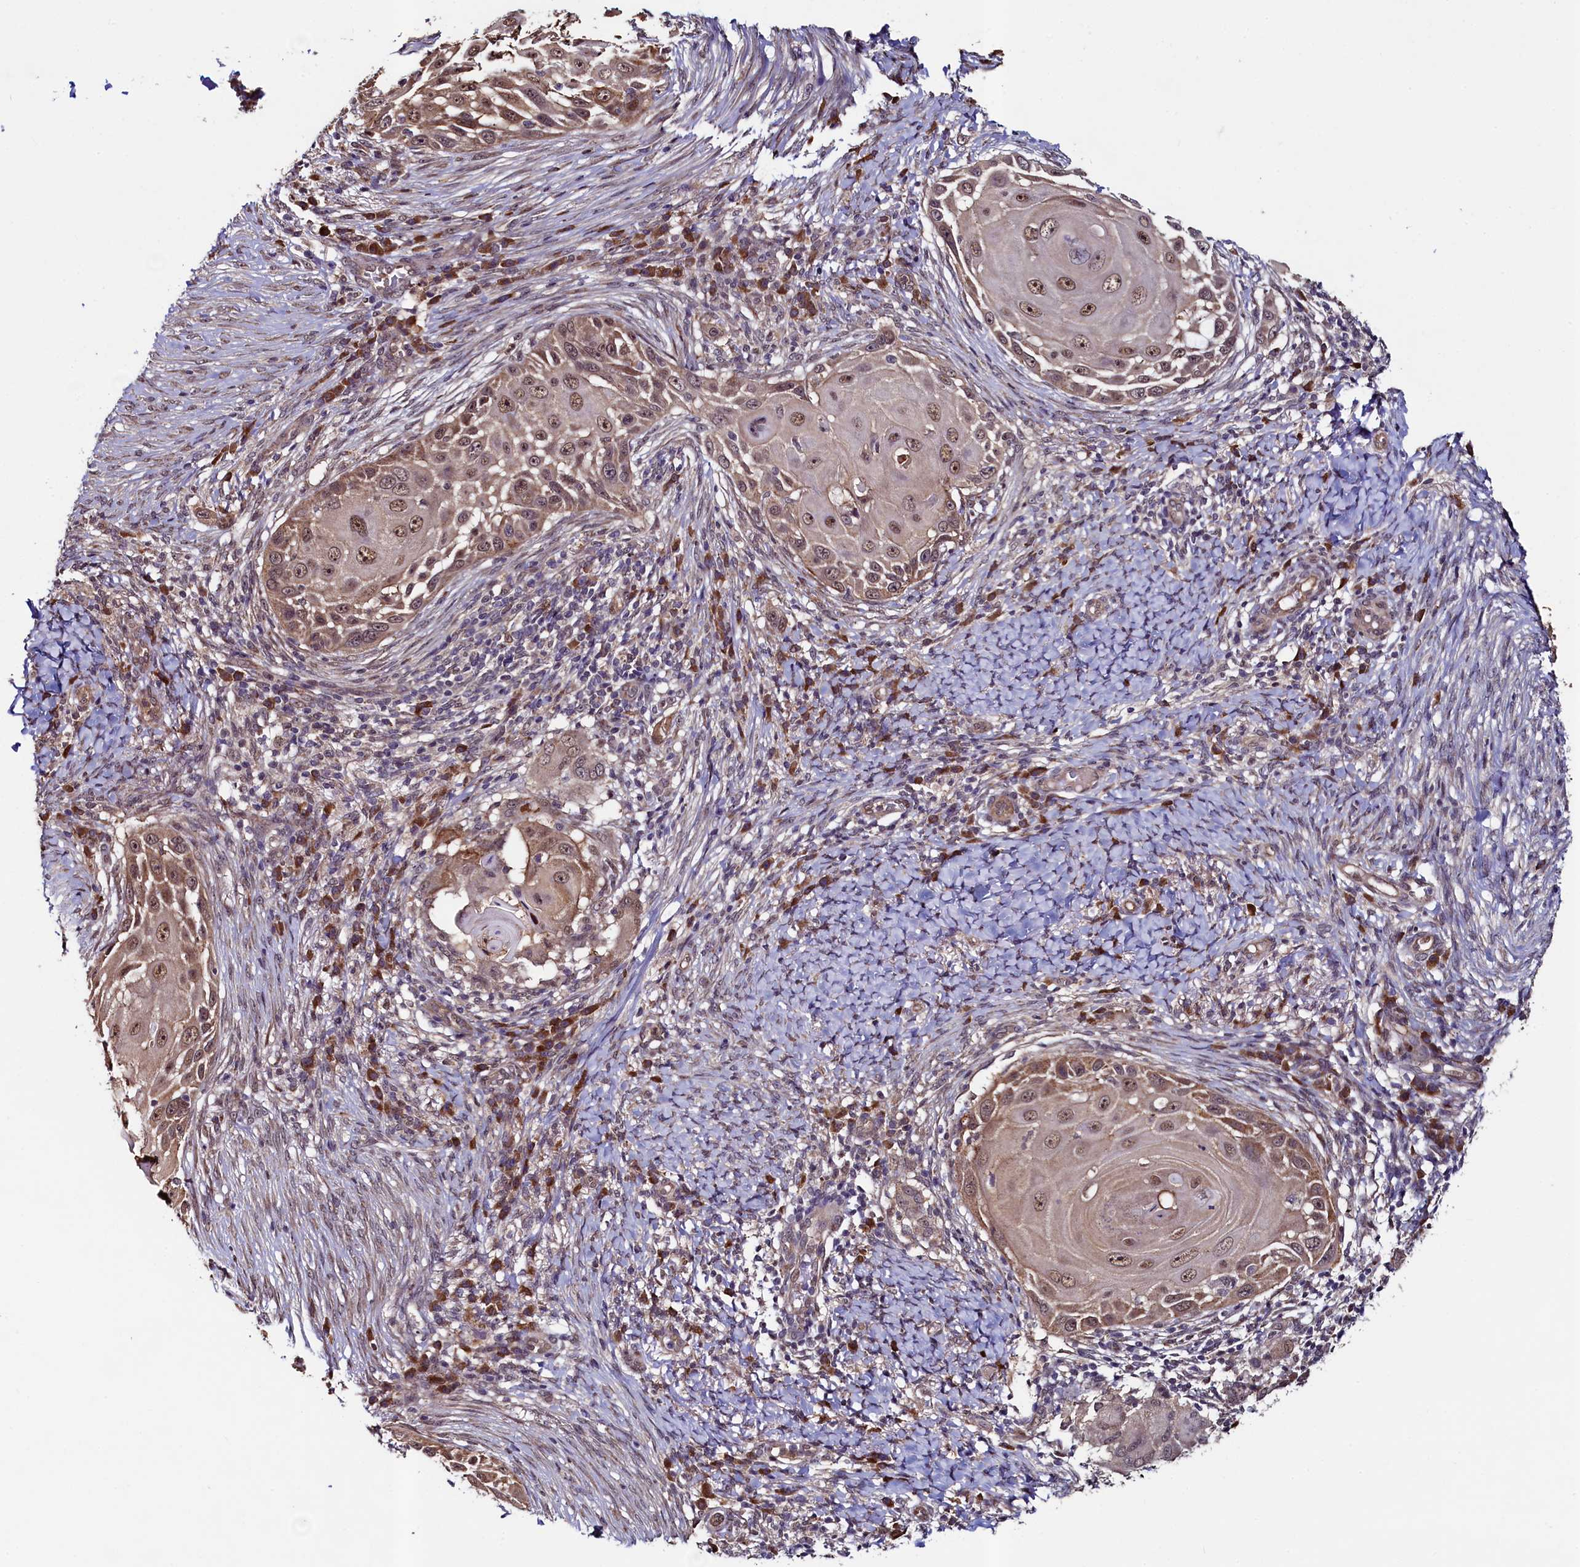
{"staining": {"intensity": "moderate", "quantity": ">75%", "location": "cytoplasmic/membranous,nuclear"}, "tissue": "skin cancer", "cell_type": "Tumor cells", "image_type": "cancer", "snomed": [{"axis": "morphology", "description": "Squamous cell carcinoma, NOS"}, {"axis": "topography", "description": "Skin"}], "caption": "Immunohistochemical staining of skin cancer (squamous cell carcinoma) exhibits medium levels of moderate cytoplasmic/membranous and nuclear protein expression in approximately >75% of tumor cells.", "gene": "LEO1", "patient": {"sex": "female", "age": 44}}